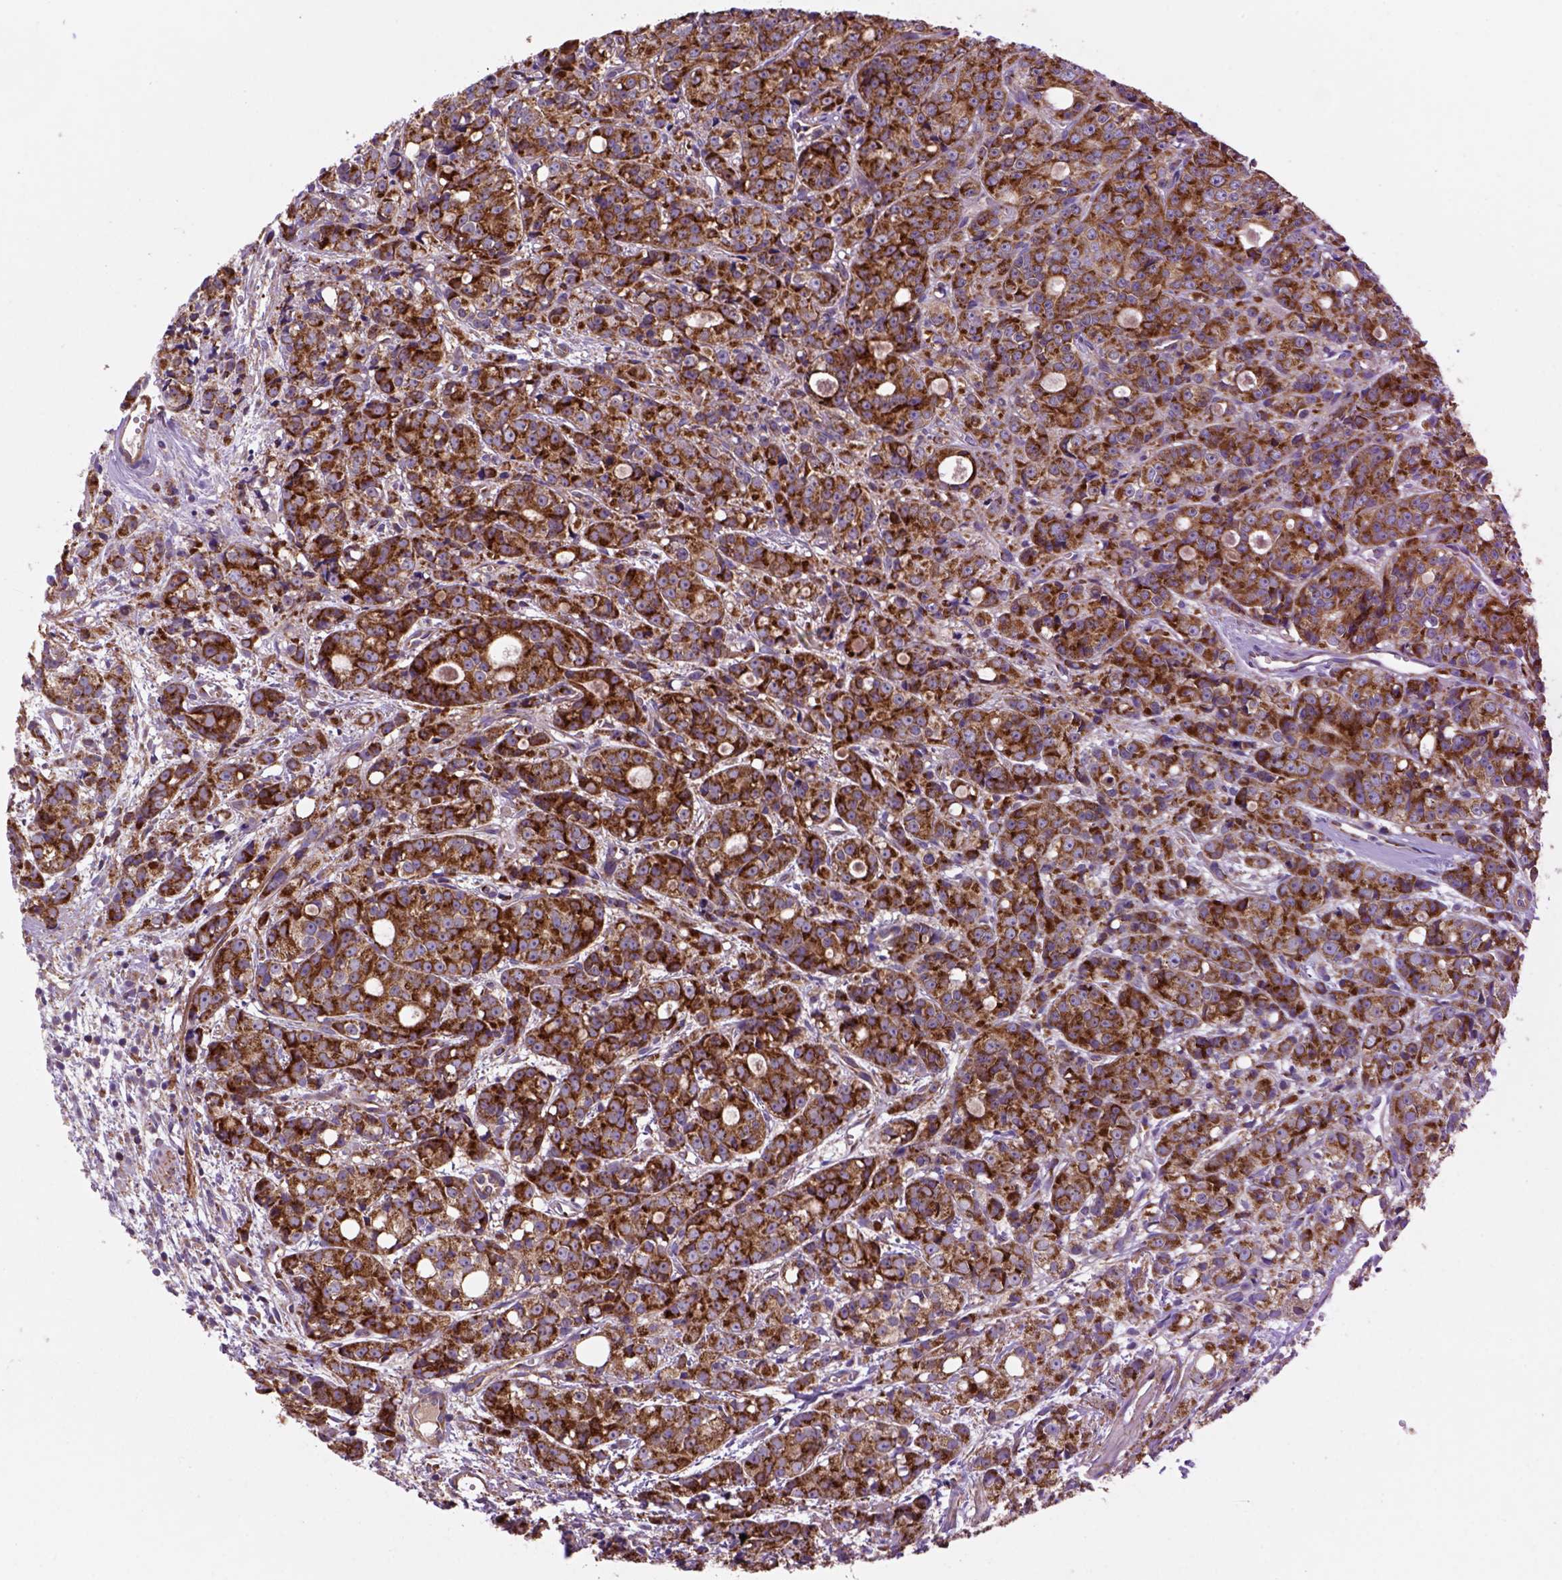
{"staining": {"intensity": "strong", "quantity": "25%-75%", "location": "cytoplasmic/membranous"}, "tissue": "prostate cancer", "cell_type": "Tumor cells", "image_type": "cancer", "snomed": [{"axis": "morphology", "description": "Adenocarcinoma, Medium grade"}, {"axis": "topography", "description": "Prostate"}], "caption": "IHC of adenocarcinoma (medium-grade) (prostate) displays high levels of strong cytoplasmic/membranous staining in about 25%-75% of tumor cells.", "gene": "WARS2", "patient": {"sex": "male", "age": 74}}